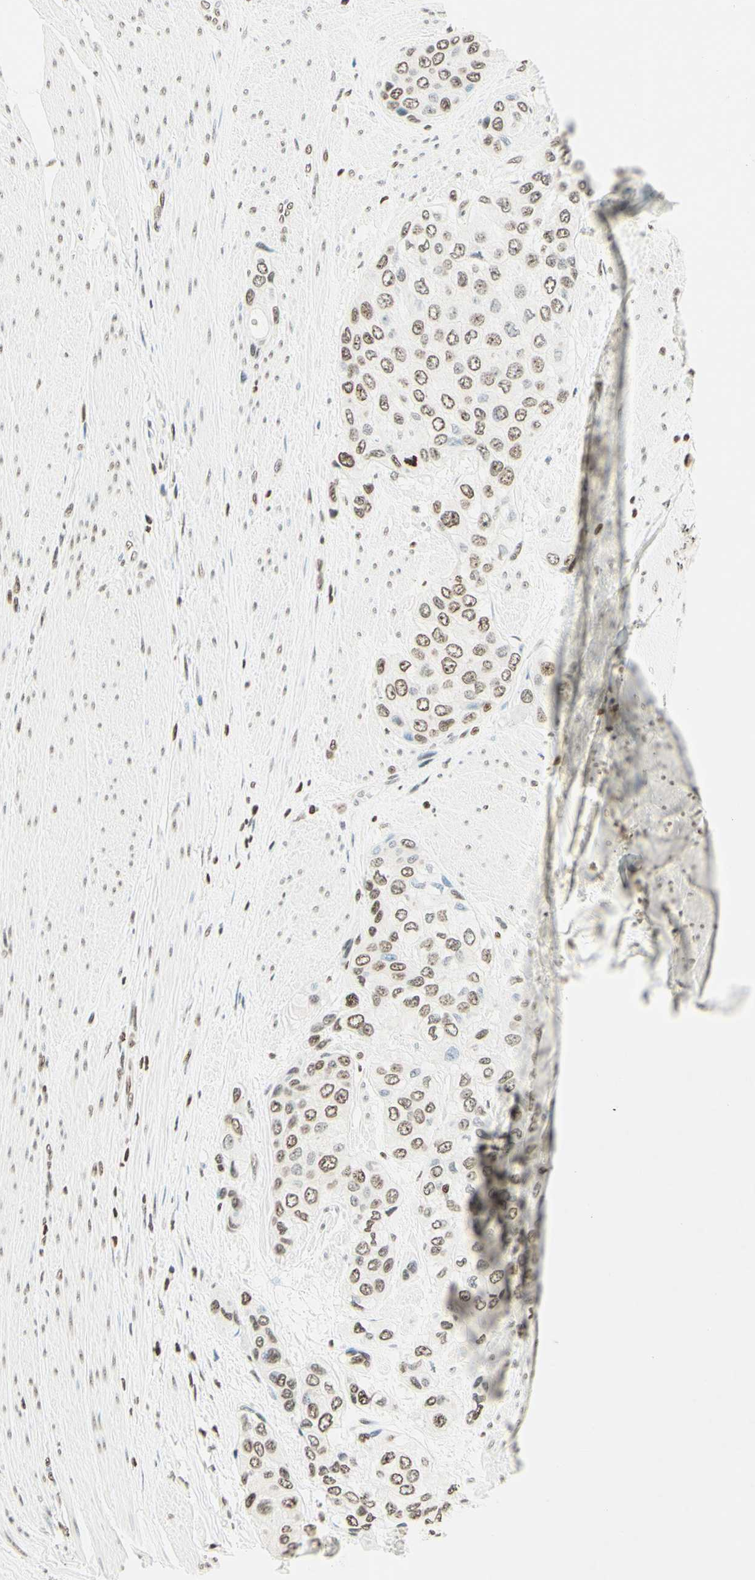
{"staining": {"intensity": "moderate", "quantity": "25%-75%", "location": "nuclear"}, "tissue": "urothelial cancer", "cell_type": "Tumor cells", "image_type": "cancer", "snomed": [{"axis": "morphology", "description": "Urothelial carcinoma, High grade"}, {"axis": "topography", "description": "Urinary bladder"}], "caption": "An image of human urothelial cancer stained for a protein demonstrates moderate nuclear brown staining in tumor cells.", "gene": "MSH2", "patient": {"sex": "female", "age": 56}}